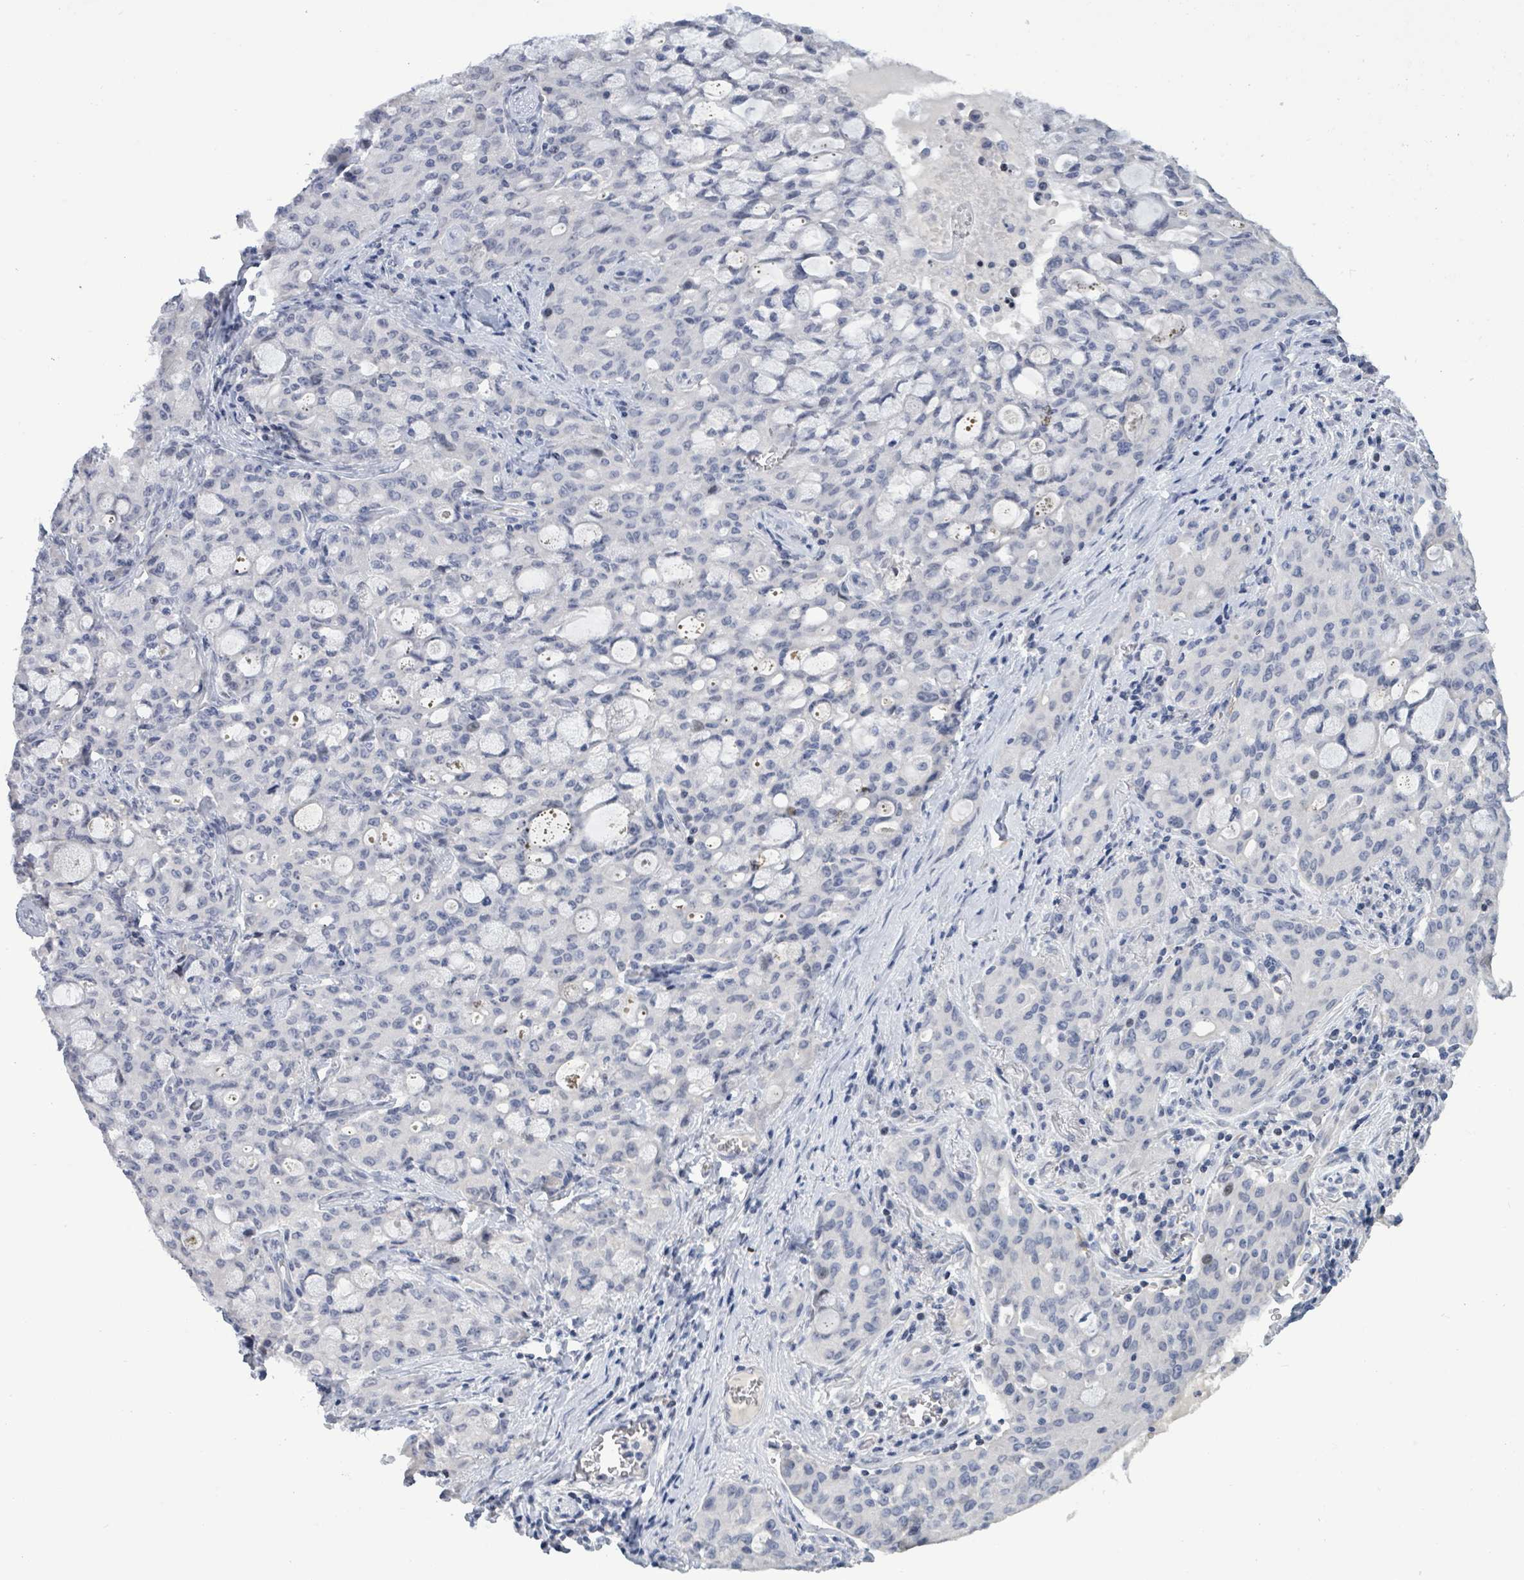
{"staining": {"intensity": "negative", "quantity": "none", "location": "none"}, "tissue": "lung cancer", "cell_type": "Tumor cells", "image_type": "cancer", "snomed": [{"axis": "morphology", "description": "Adenocarcinoma, NOS"}, {"axis": "topography", "description": "Lung"}], "caption": "Immunohistochemistry (IHC) of human lung adenocarcinoma shows no expression in tumor cells.", "gene": "NTN3", "patient": {"sex": "female", "age": 44}}